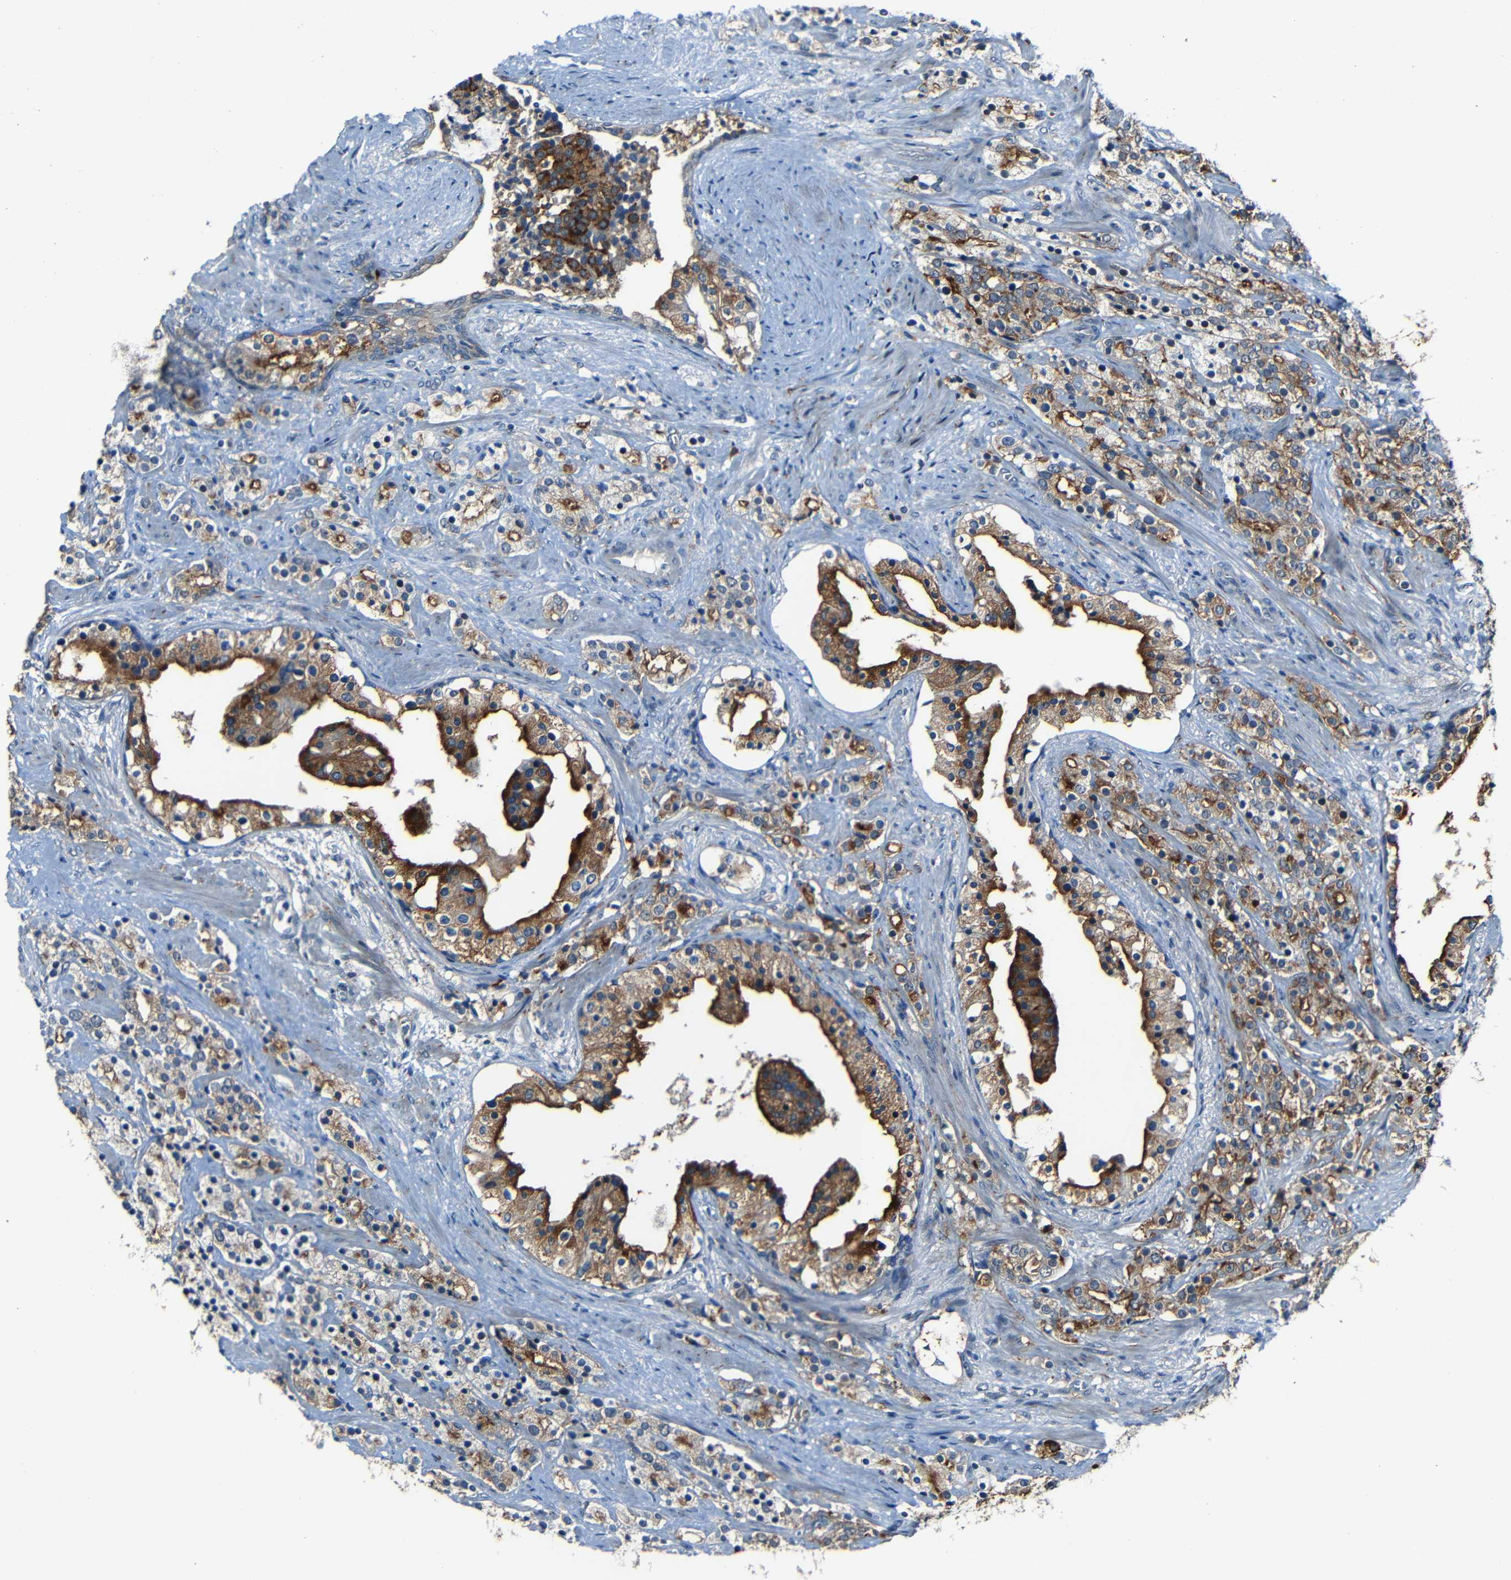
{"staining": {"intensity": "moderate", "quantity": ">75%", "location": "cytoplasmic/membranous"}, "tissue": "prostate cancer", "cell_type": "Tumor cells", "image_type": "cancer", "snomed": [{"axis": "morphology", "description": "Adenocarcinoma, High grade"}, {"axis": "topography", "description": "Prostate"}], "caption": "Brown immunohistochemical staining in adenocarcinoma (high-grade) (prostate) reveals moderate cytoplasmic/membranous staining in approximately >75% of tumor cells. (IHC, brightfield microscopy, high magnification).", "gene": "DNAJC5", "patient": {"sex": "male", "age": 71}}